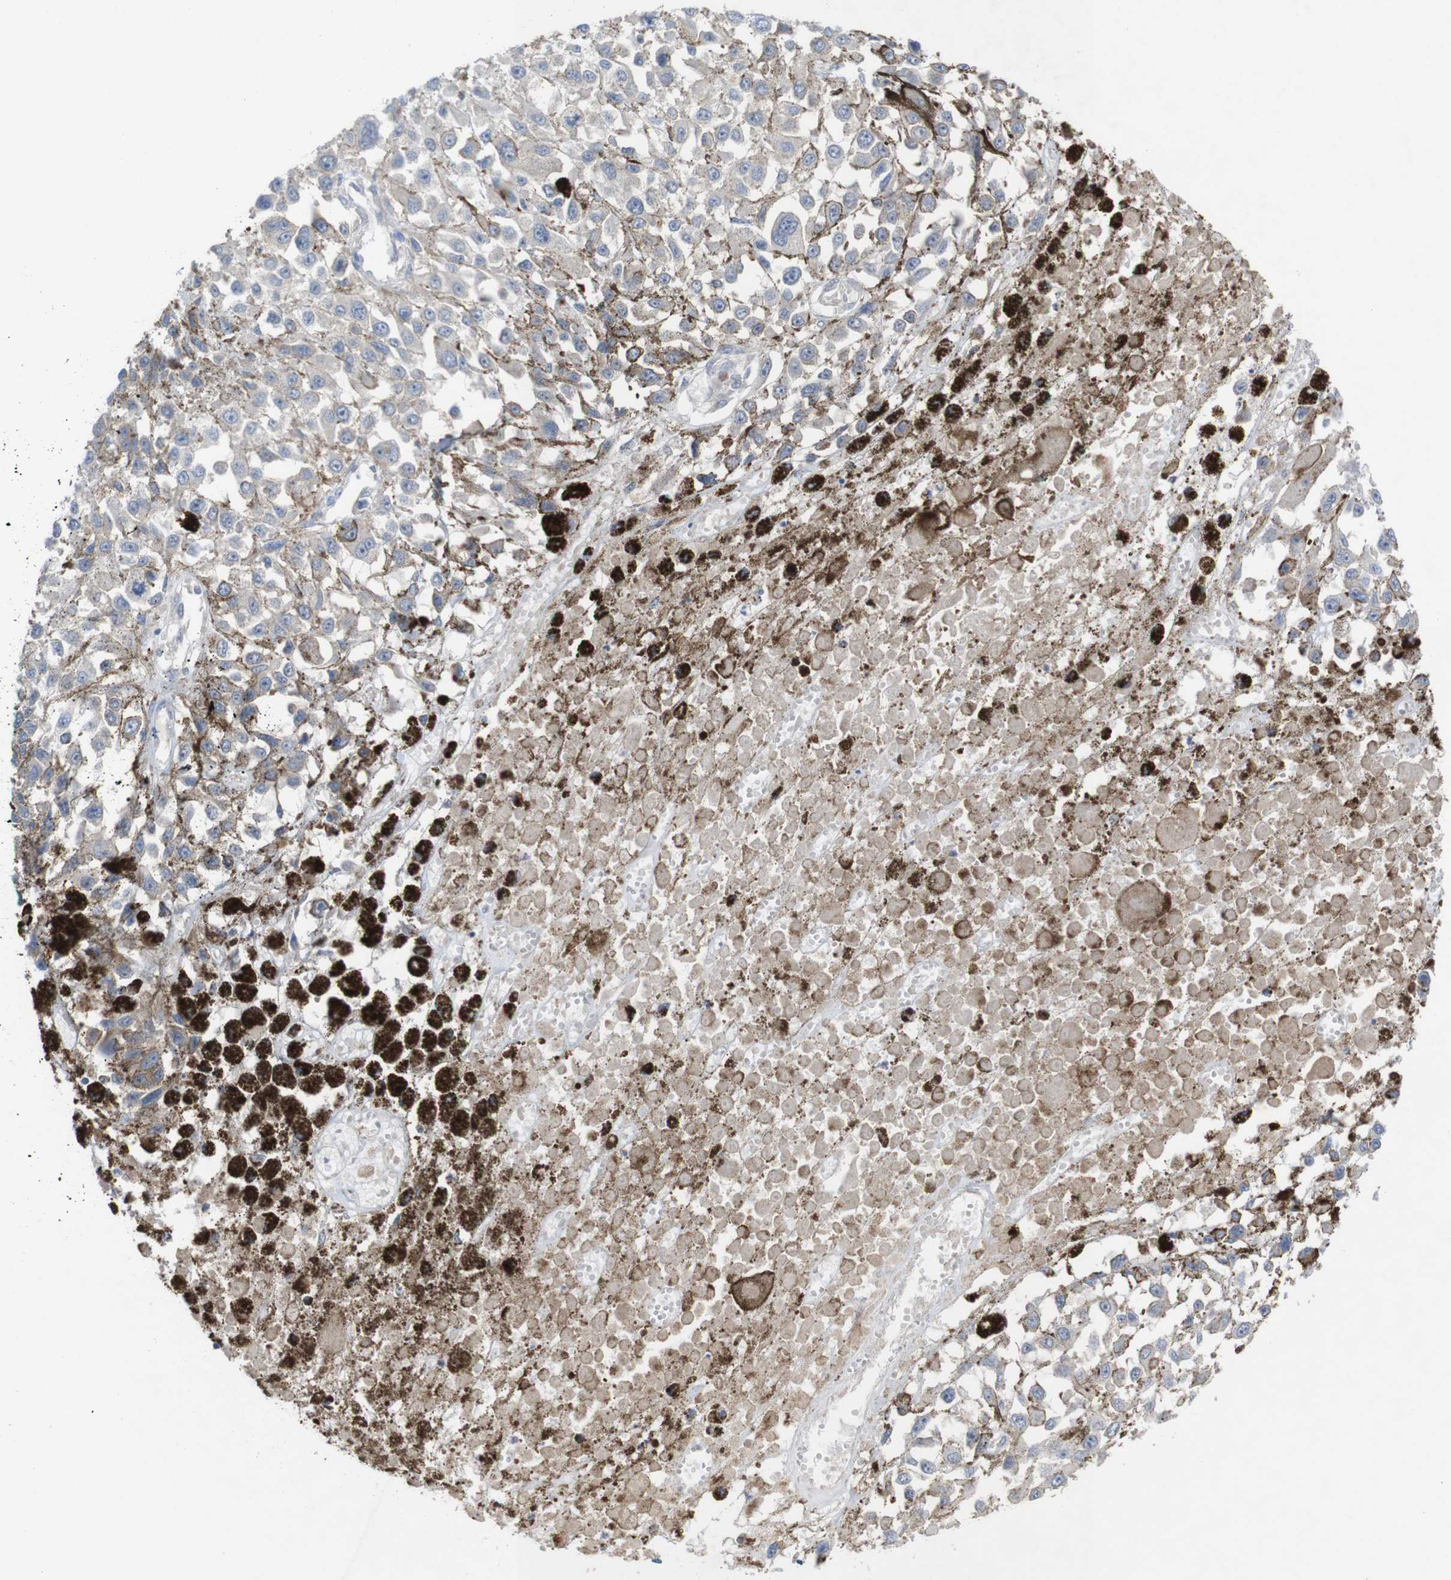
{"staining": {"intensity": "negative", "quantity": "none", "location": "none"}, "tissue": "melanoma", "cell_type": "Tumor cells", "image_type": "cancer", "snomed": [{"axis": "morphology", "description": "Malignant melanoma, Metastatic site"}, {"axis": "topography", "description": "Lymph node"}], "caption": "A histopathology image of human malignant melanoma (metastatic site) is negative for staining in tumor cells.", "gene": "KIDINS220", "patient": {"sex": "male", "age": 59}}